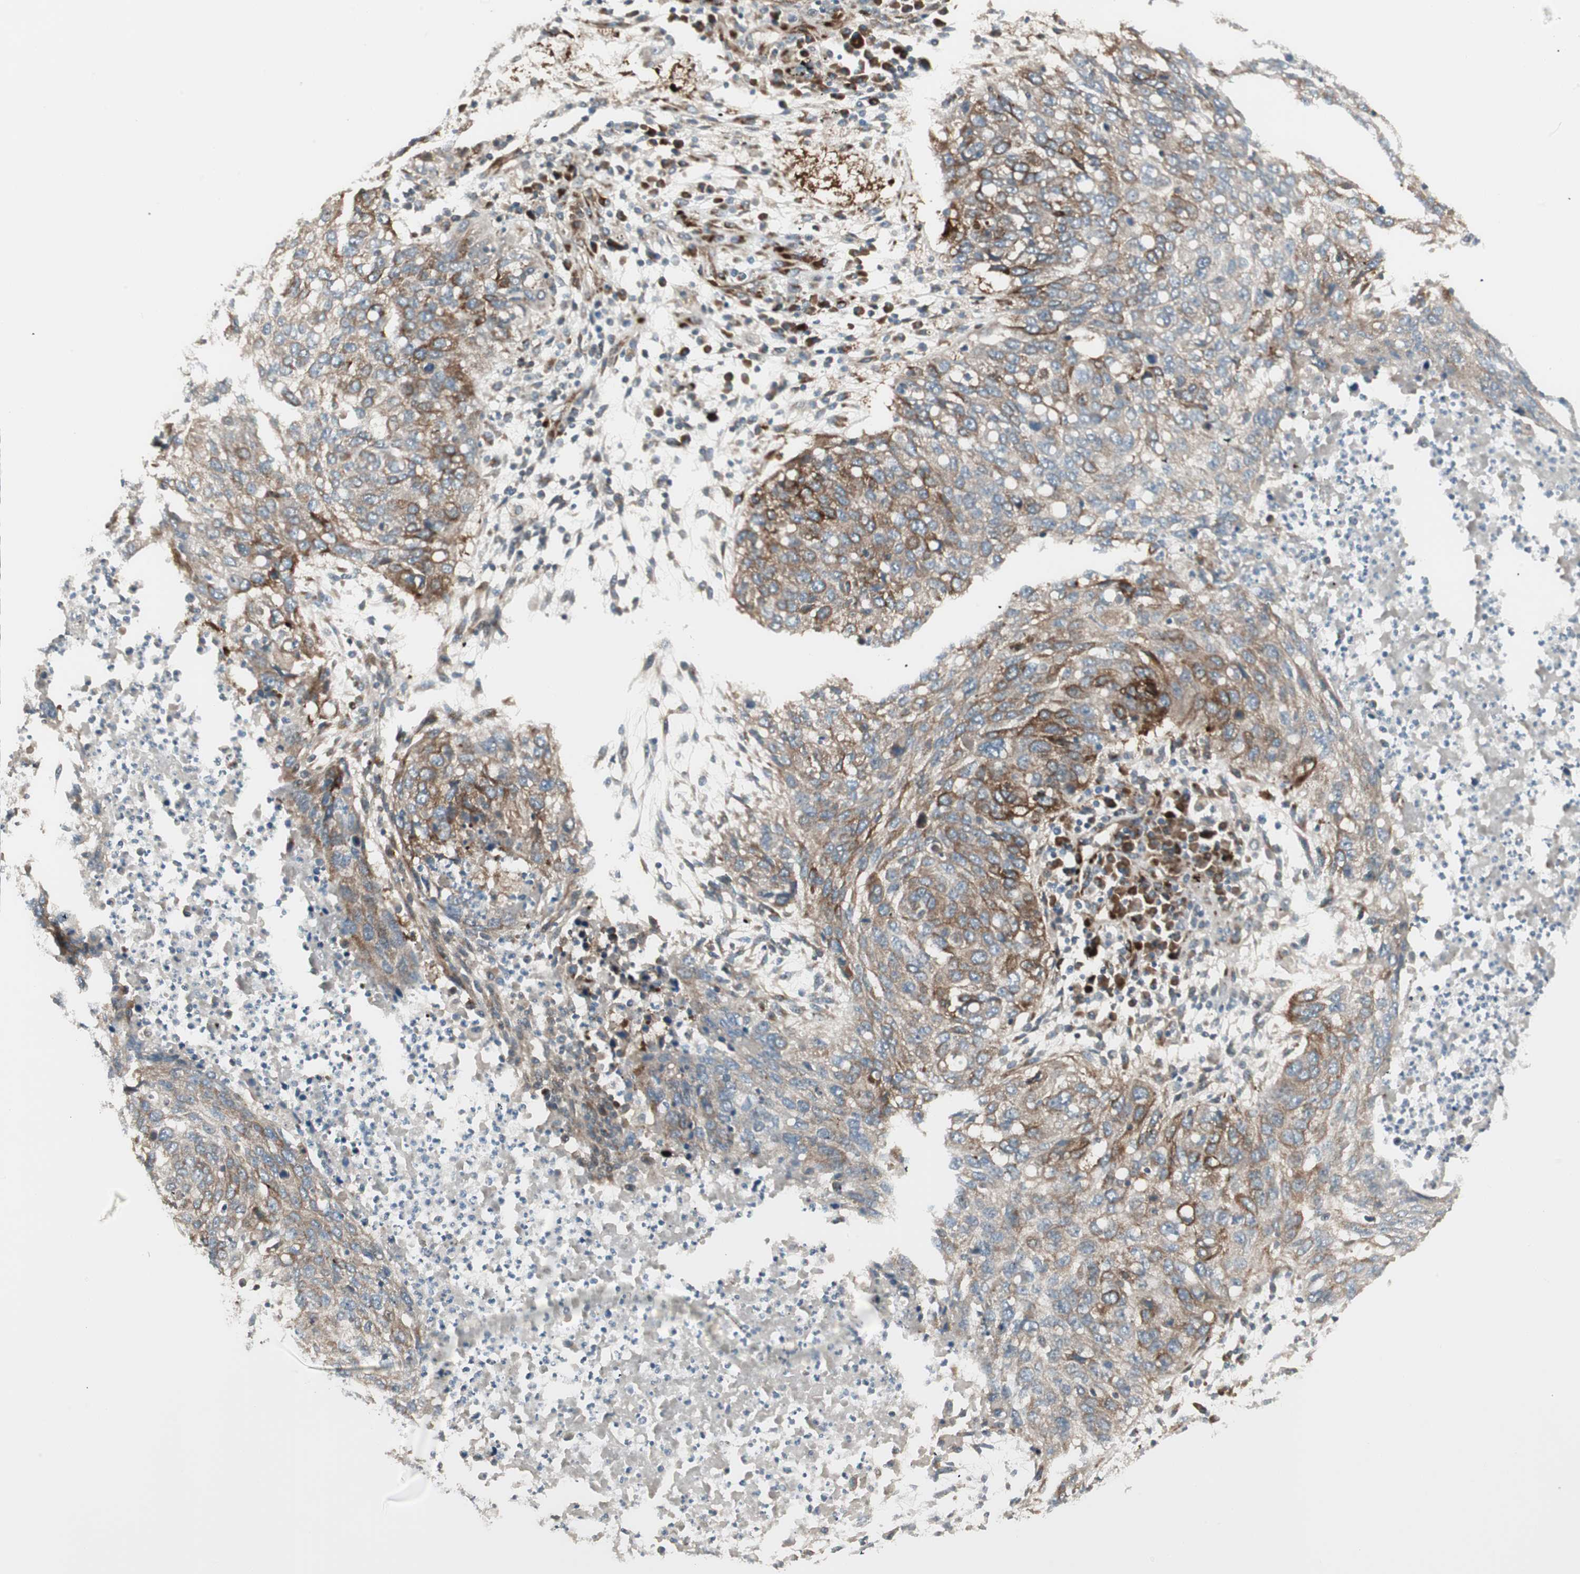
{"staining": {"intensity": "moderate", "quantity": "25%-75%", "location": "cytoplasmic/membranous"}, "tissue": "lung cancer", "cell_type": "Tumor cells", "image_type": "cancer", "snomed": [{"axis": "morphology", "description": "Squamous cell carcinoma, NOS"}, {"axis": "topography", "description": "Lung"}], "caption": "Immunohistochemistry (IHC) staining of lung squamous cell carcinoma, which demonstrates medium levels of moderate cytoplasmic/membranous positivity in approximately 25%-75% of tumor cells indicating moderate cytoplasmic/membranous protein positivity. The staining was performed using DAB (3,3'-diaminobenzidine) (brown) for protein detection and nuclei were counterstained in hematoxylin (blue).", "gene": "PPP2R5E", "patient": {"sex": "female", "age": 63}}